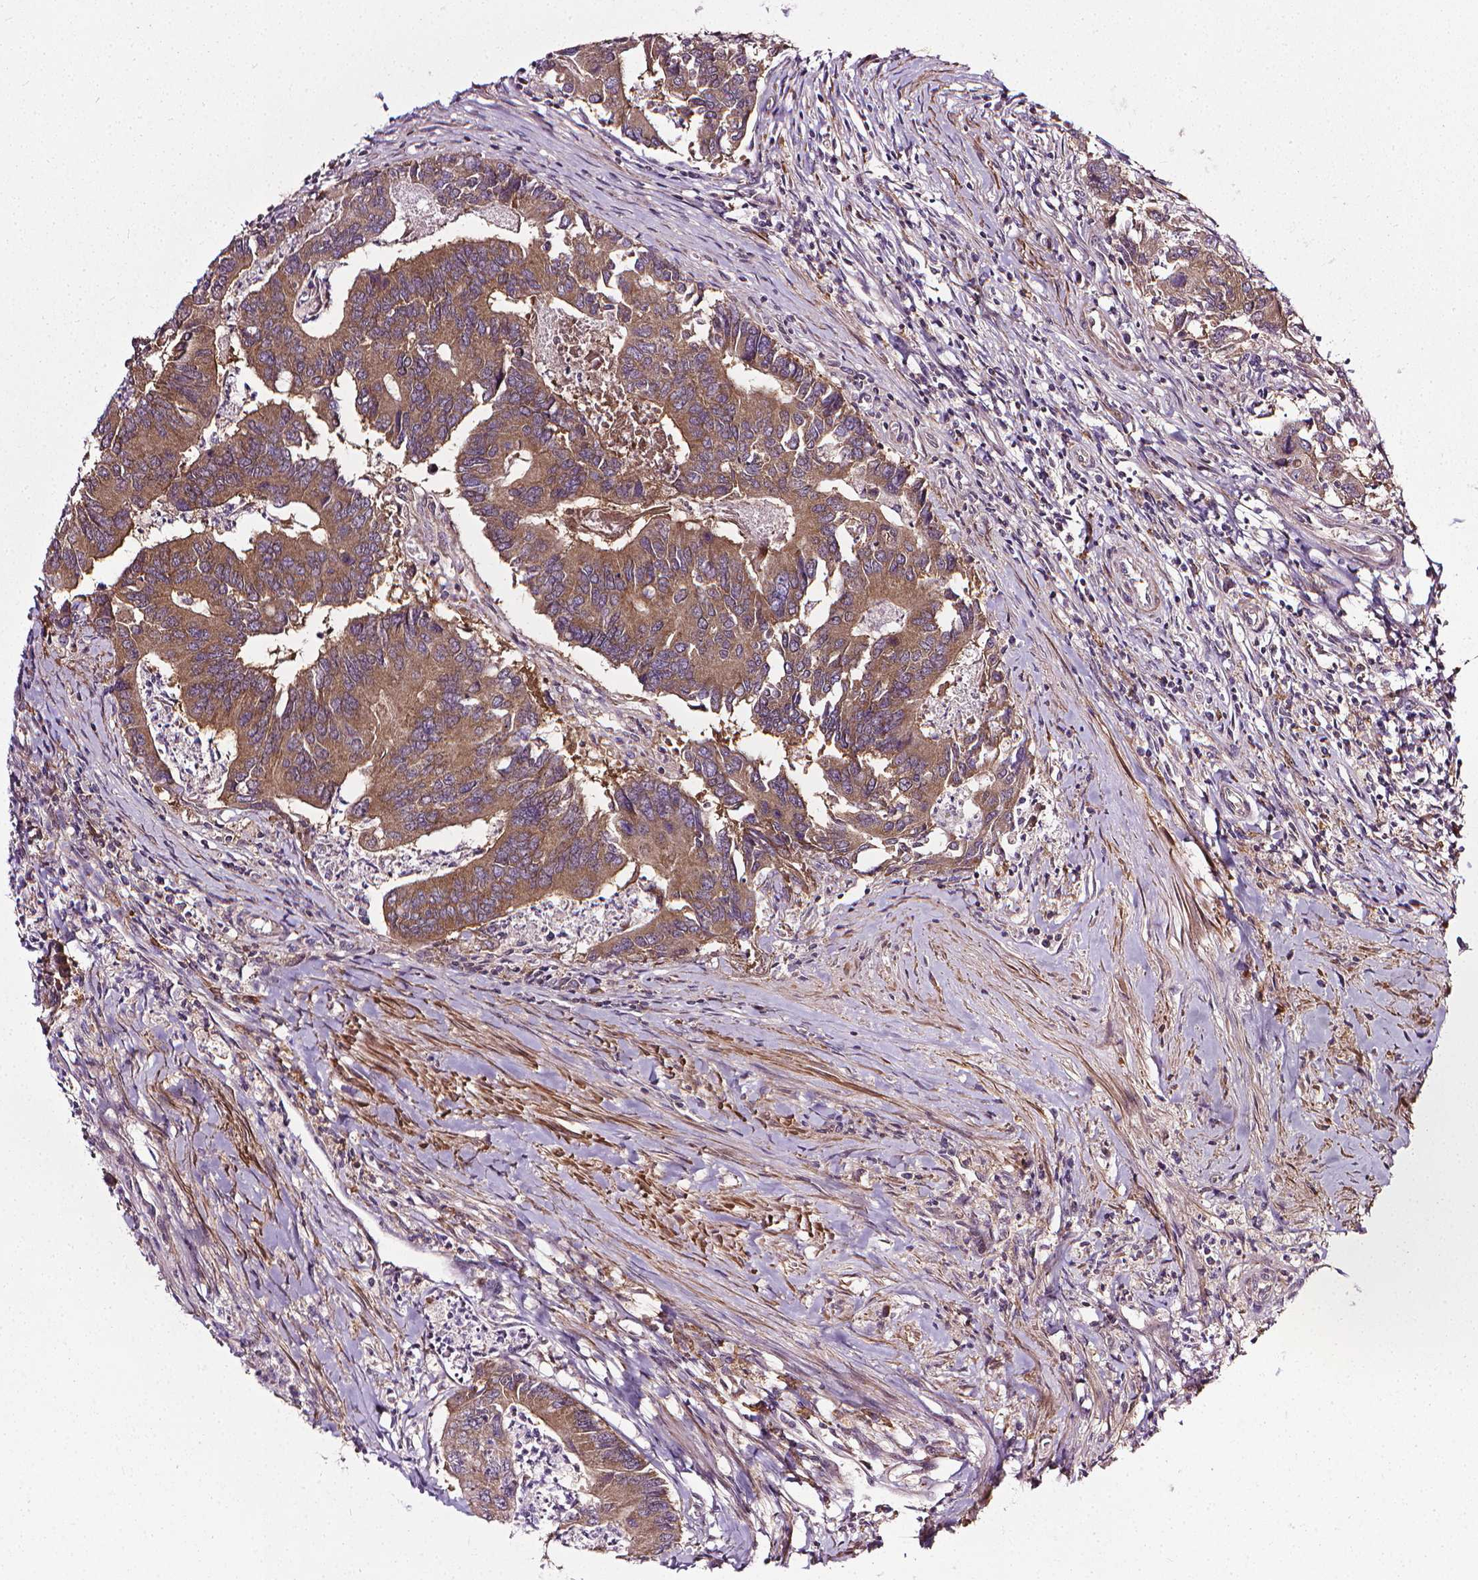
{"staining": {"intensity": "moderate", "quantity": ">75%", "location": "cytoplasmic/membranous"}, "tissue": "colorectal cancer", "cell_type": "Tumor cells", "image_type": "cancer", "snomed": [{"axis": "morphology", "description": "Adenocarcinoma, NOS"}, {"axis": "topography", "description": "Colon"}], "caption": "IHC photomicrograph of human colorectal cancer (adenocarcinoma) stained for a protein (brown), which exhibits medium levels of moderate cytoplasmic/membranous expression in about >75% of tumor cells.", "gene": "PRAG1", "patient": {"sex": "female", "age": 67}}